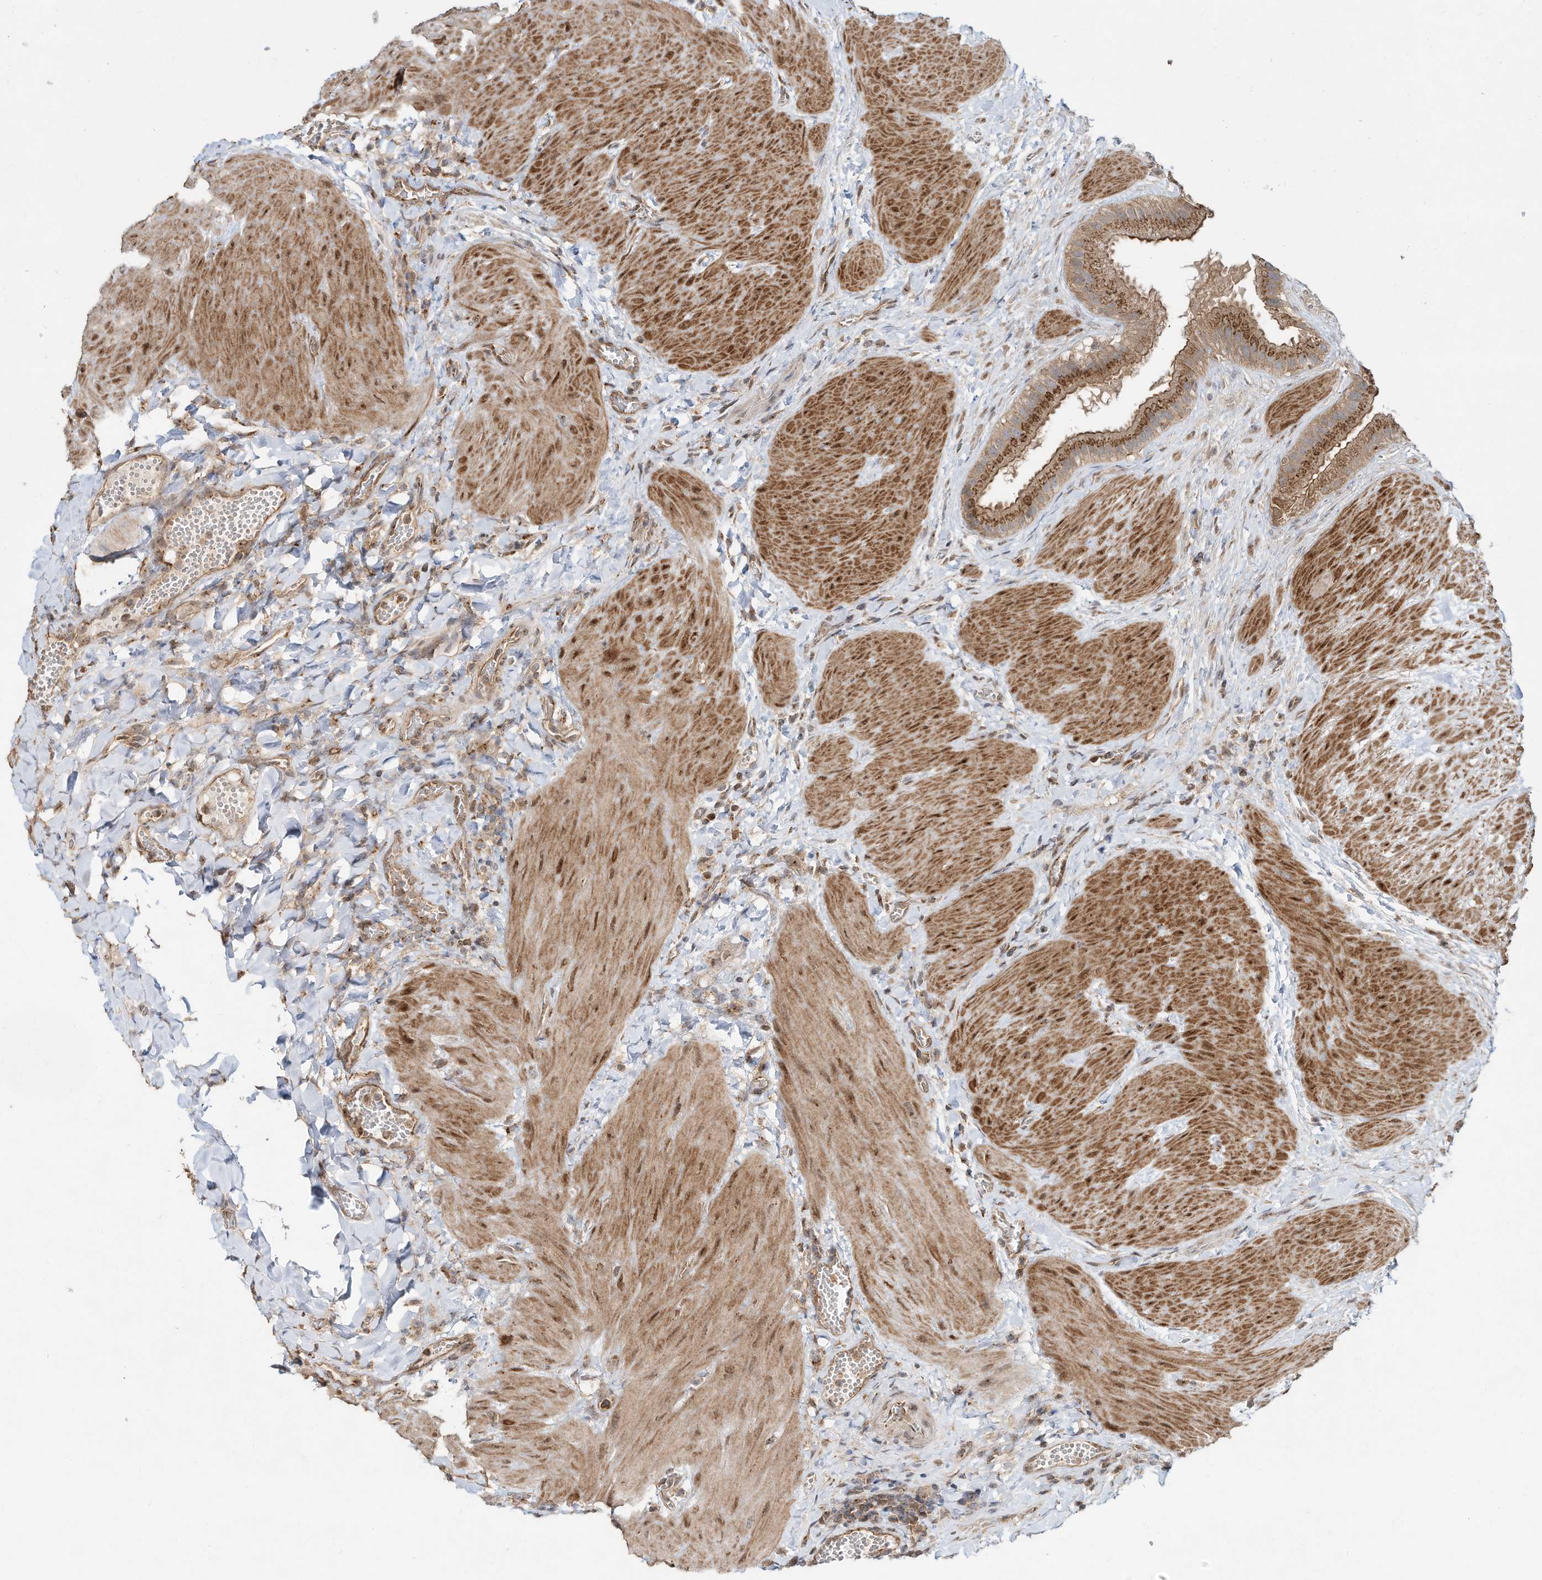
{"staining": {"intensity": "moderate", "quantity": ">75%", "location": "cytoplasmic/membranous"}, "tissue": "gallbladder", "cell_type": "Glandular cells", "image_type": "normal", "snomed": [{"axis": "morphology", "description": "Normal tissue, NOS"}, {"axis": "topography", "description": "Gallbladder"}], "caption": "The histopathology image reveals immunohistochemical staining of benign gallbladder. There is moderate cytoplasmic/membranous positivity is seen in about >75% of glandular cells.", "gene": "CUX1", "patient": {"sex": "male", "age": 55}}